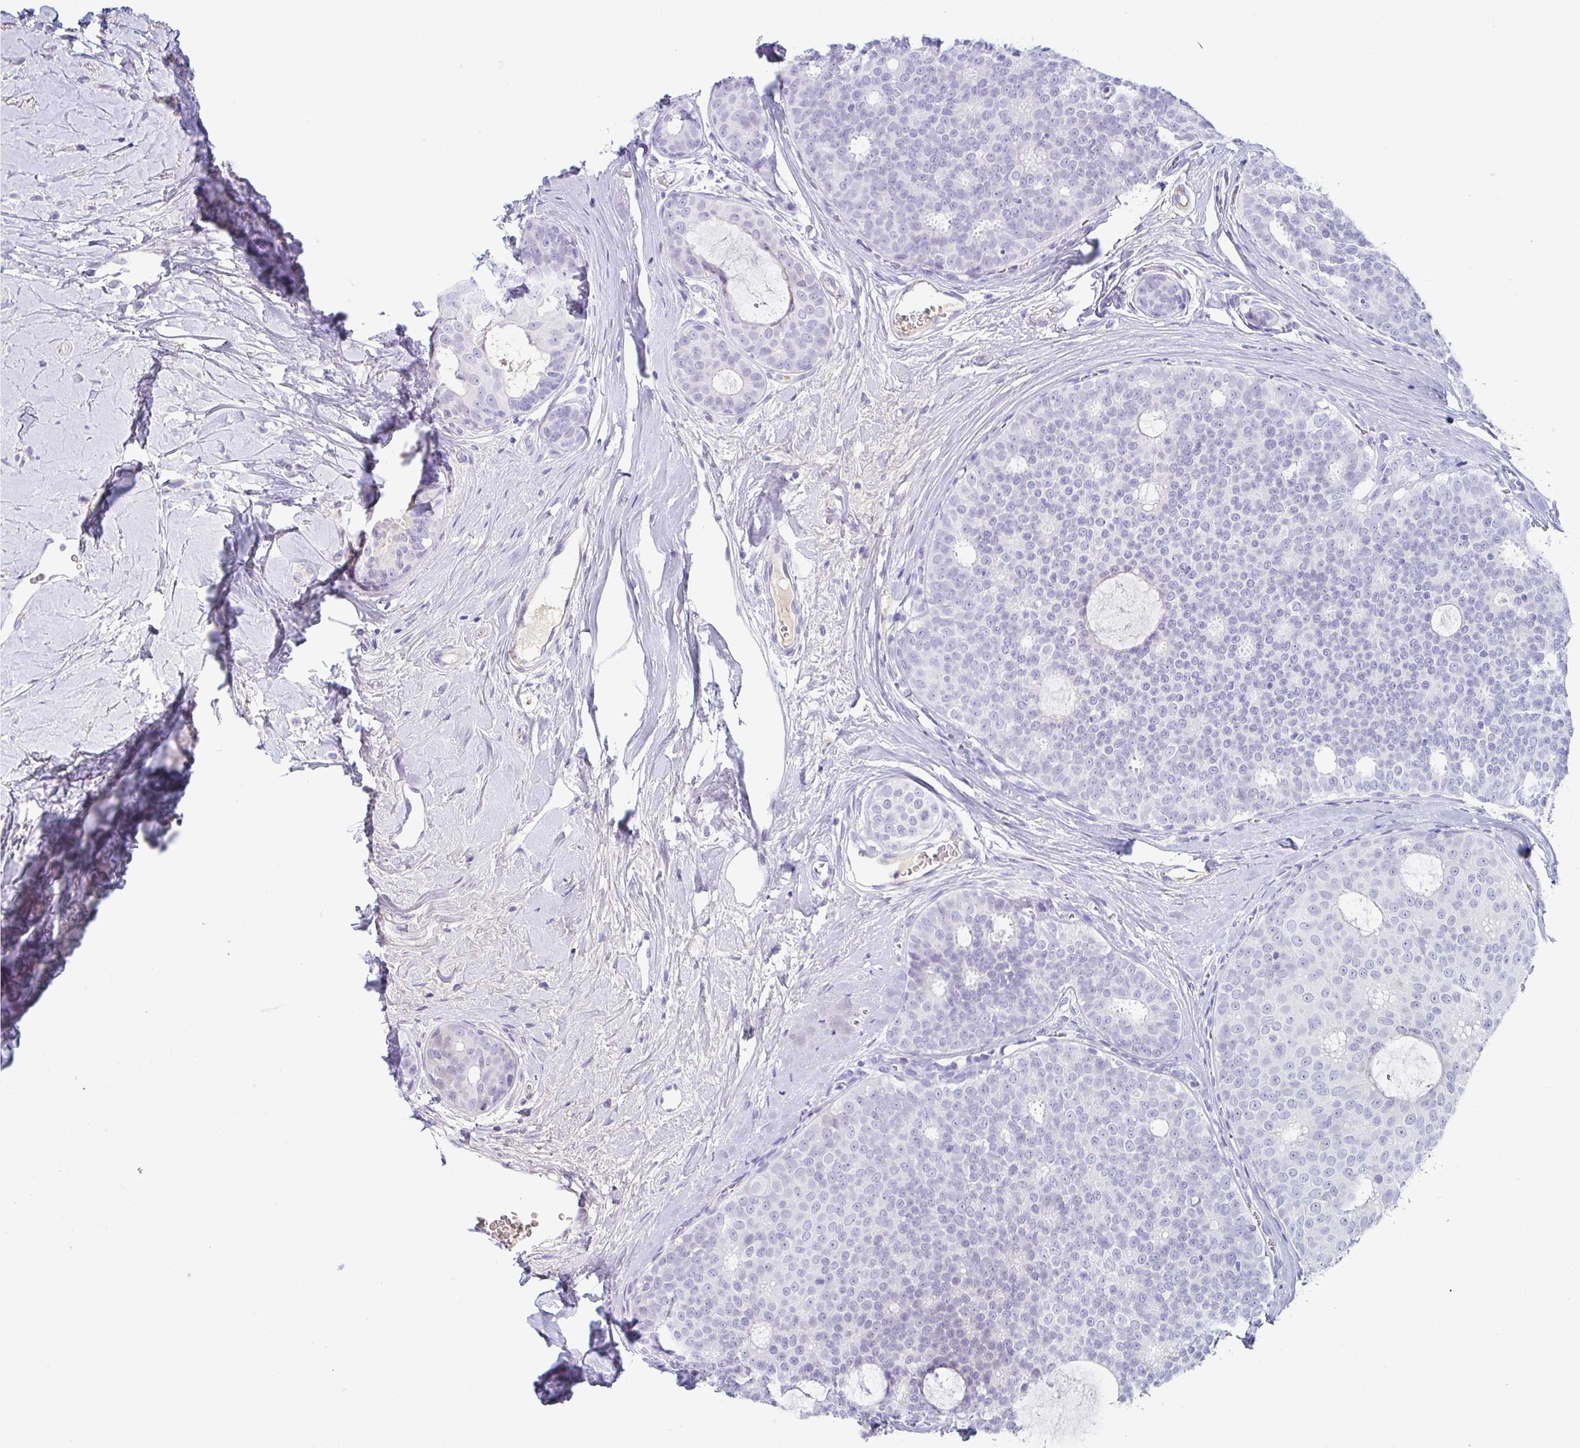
{"staining": {"intensity": "negative", "quantity": "none", "location": "none"}, "tissue": "breast cancer", "cell_type": "Tumor cells", "image_type": "cancer", "snomed": [{"axis": "morphology", "description": "Duct carcinoma"}, {"axis": "topography", "description": "Breast"}], "caption": "IHC of human invasive ductal carcinoma (breast) displays no positivity in tumor cells.", "gene": "NPY", "patient": {"sex": "female", "age": 45}}